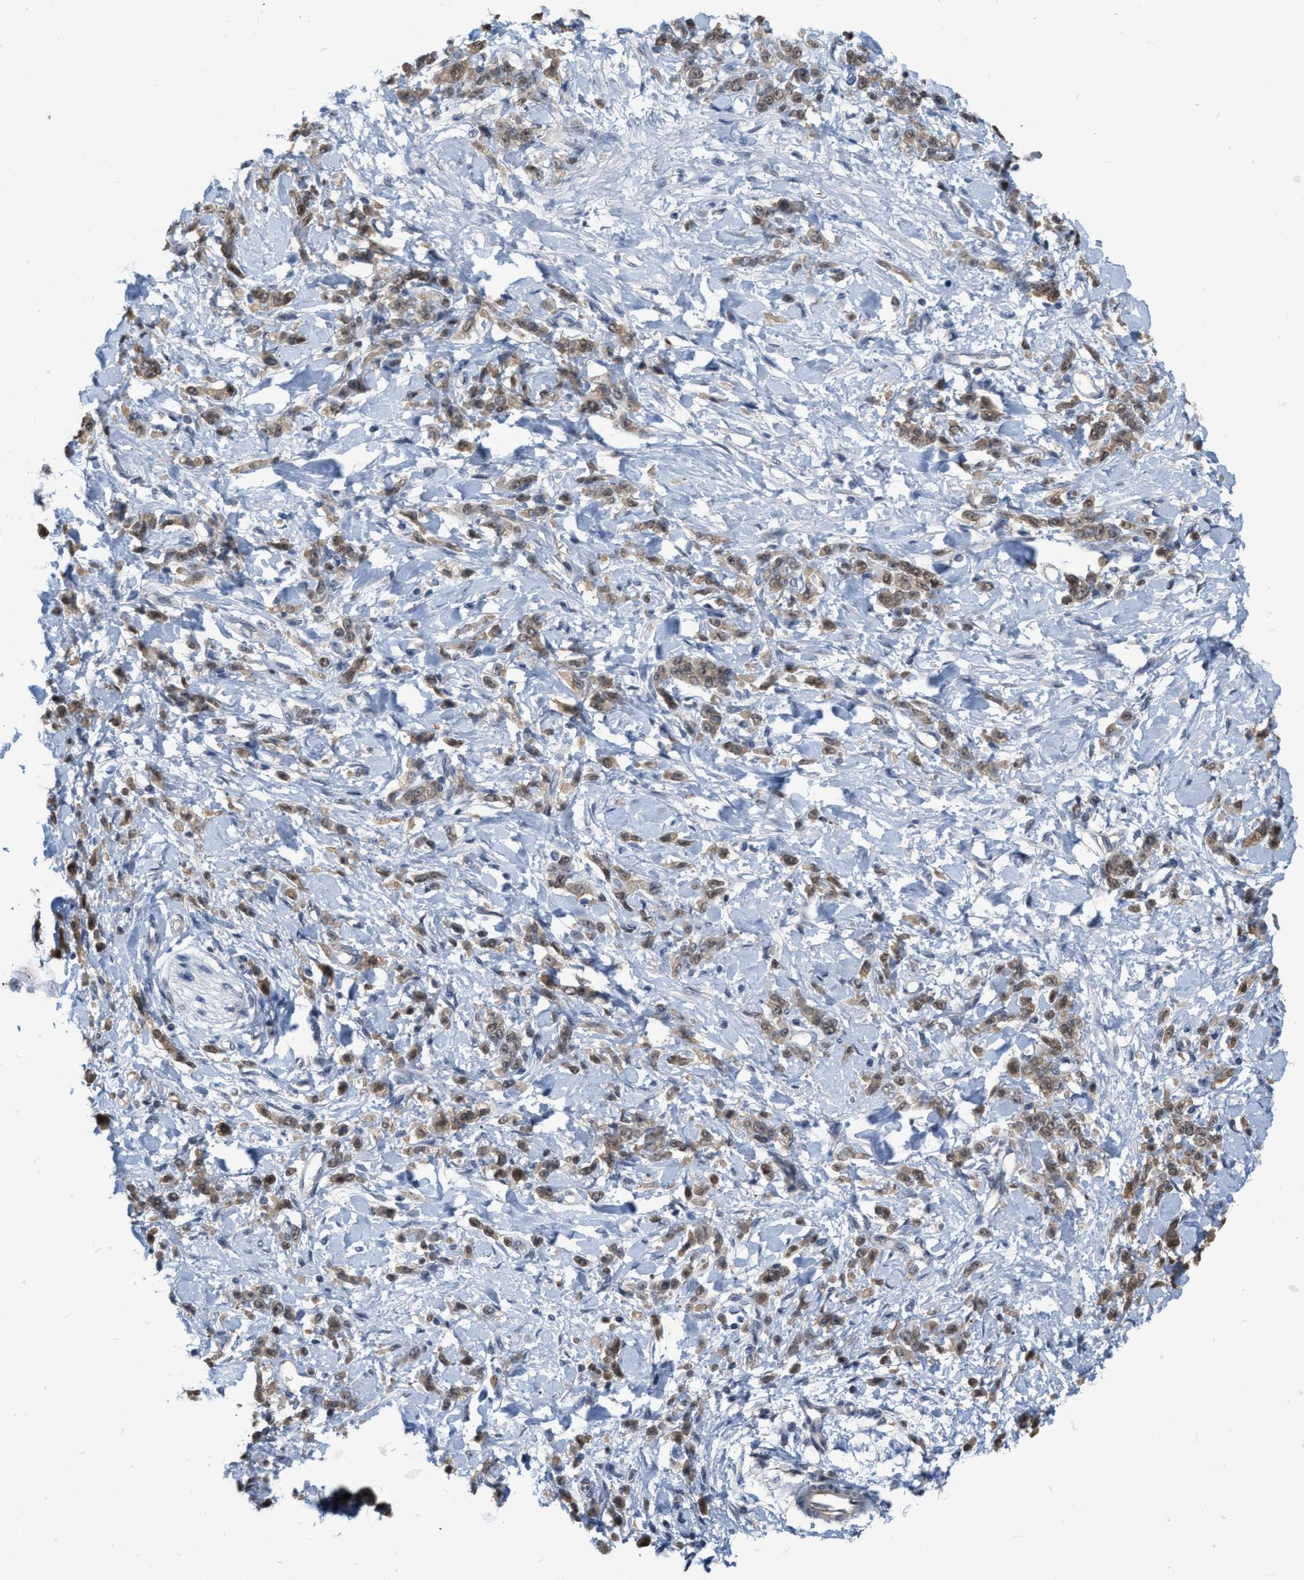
{"staining": {"intensity": "moderate", "quantity": ">75%", "location": "cytoplasmic/membranous"}, "tissue": "stomach cancer", "cell_type": "Tumor cells", "image_type": "cancer", "snomed": [{"axis": "morphology", "description": "Normal tissue, NOS"}, {"axis": "morphology", "description": "Adenocarcinoma, NOS"}, {"axis": "topography", "description": "Stomach"}], "caption": "Immunohistochemical staining of stomach cancer displays medium levels of moderate cytoplasmic/membranous staining in about >75% of tumor cells.", "gene": "BAIAP2L1", "patient": {"sex": "male", "age": 82}}